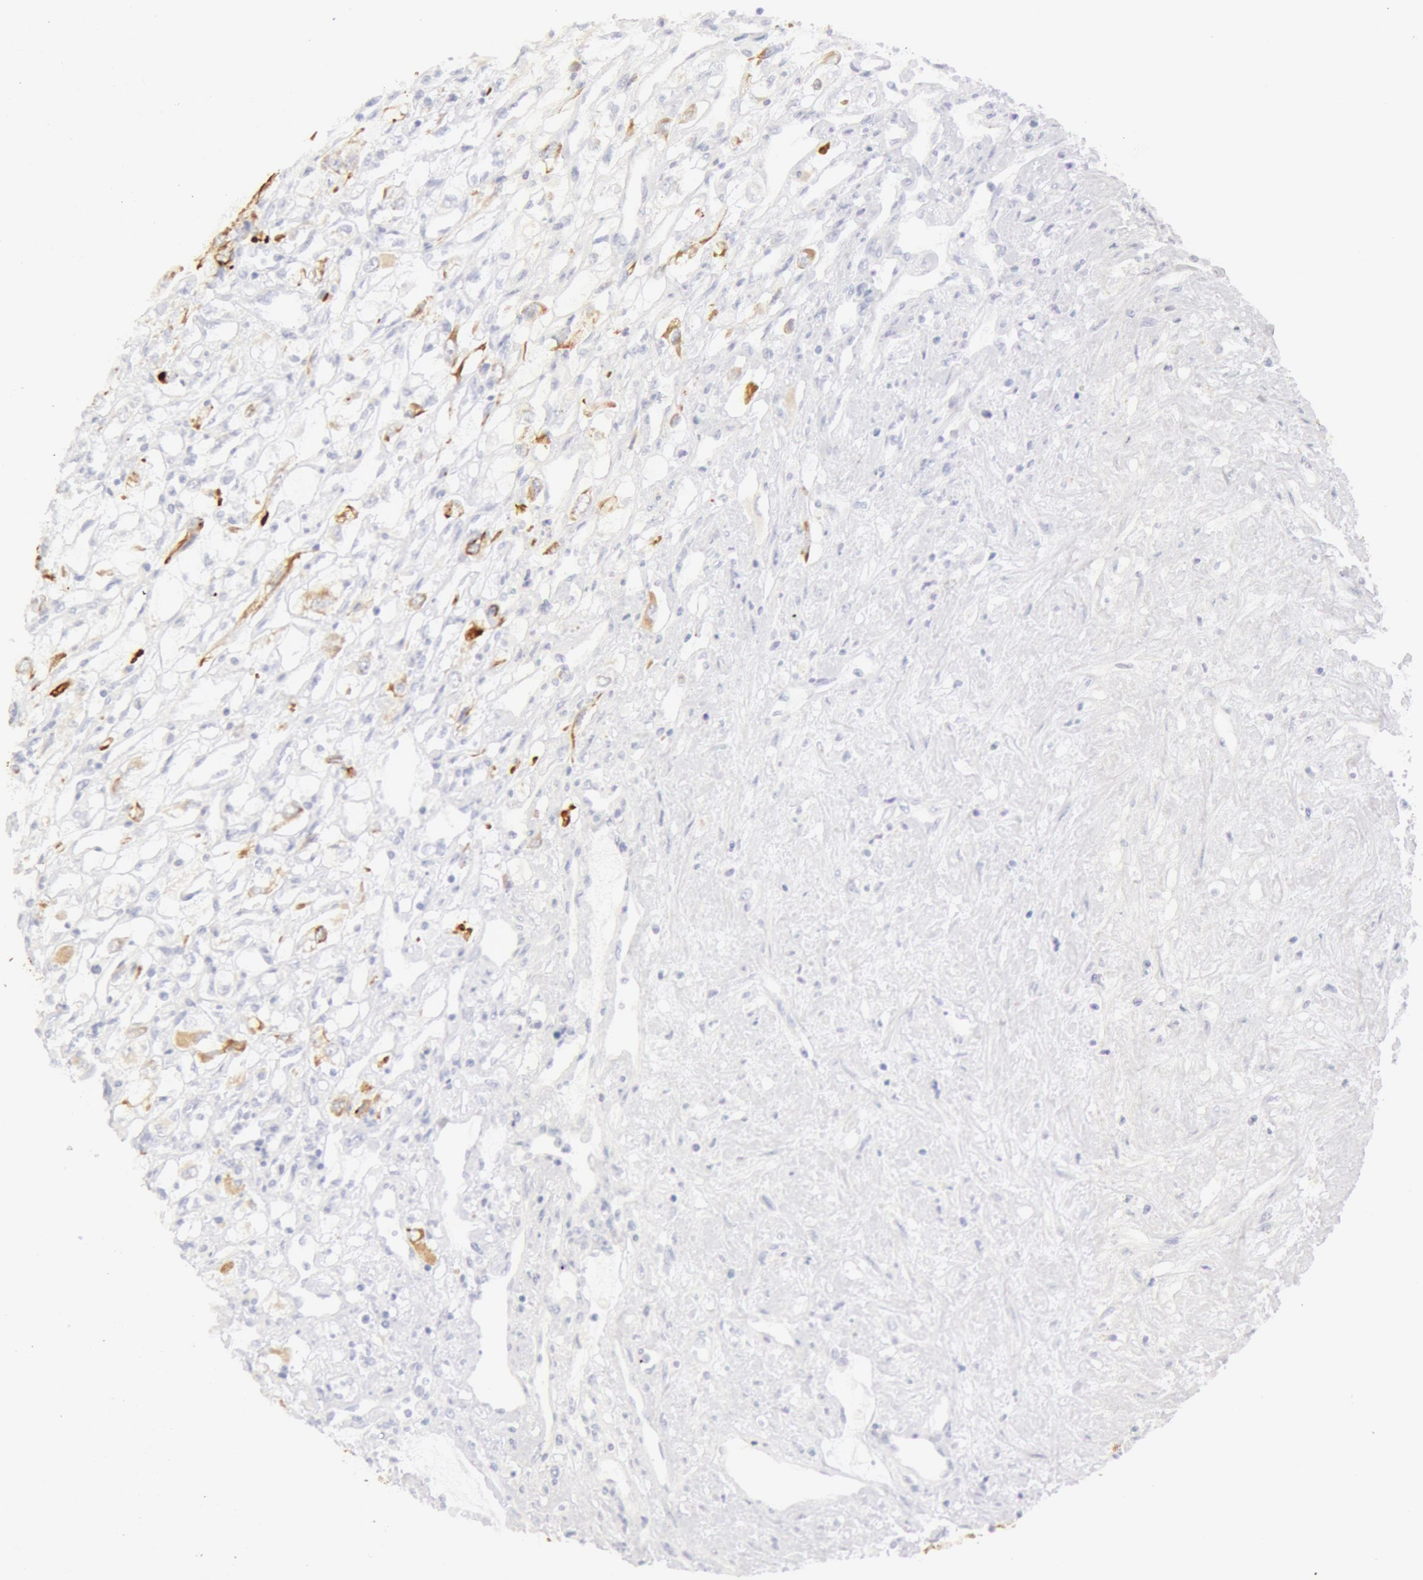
{"staining": {"intensity": "moderate", "quantity": "<25%", "location": "cytoplasmic/membranous"}, "tissue": "renal cancer", "cell_type": "Tumor cells", "image_type": "cancer", "snomed": [{"axis": "morphology", "description": "Adenocarcinoma, NOS"}, {"axis": "topography", "description": "Kidney"}], "caption": "Protein positivity by IHC exhibits moderate cytoplasmic/membranous expression in approximately <25% of tumor cells in renal adenocarcinoma. Nuclei are stained in blue.", "gene": "KRT8", "patient": {"sex": "male", "age": 57}}